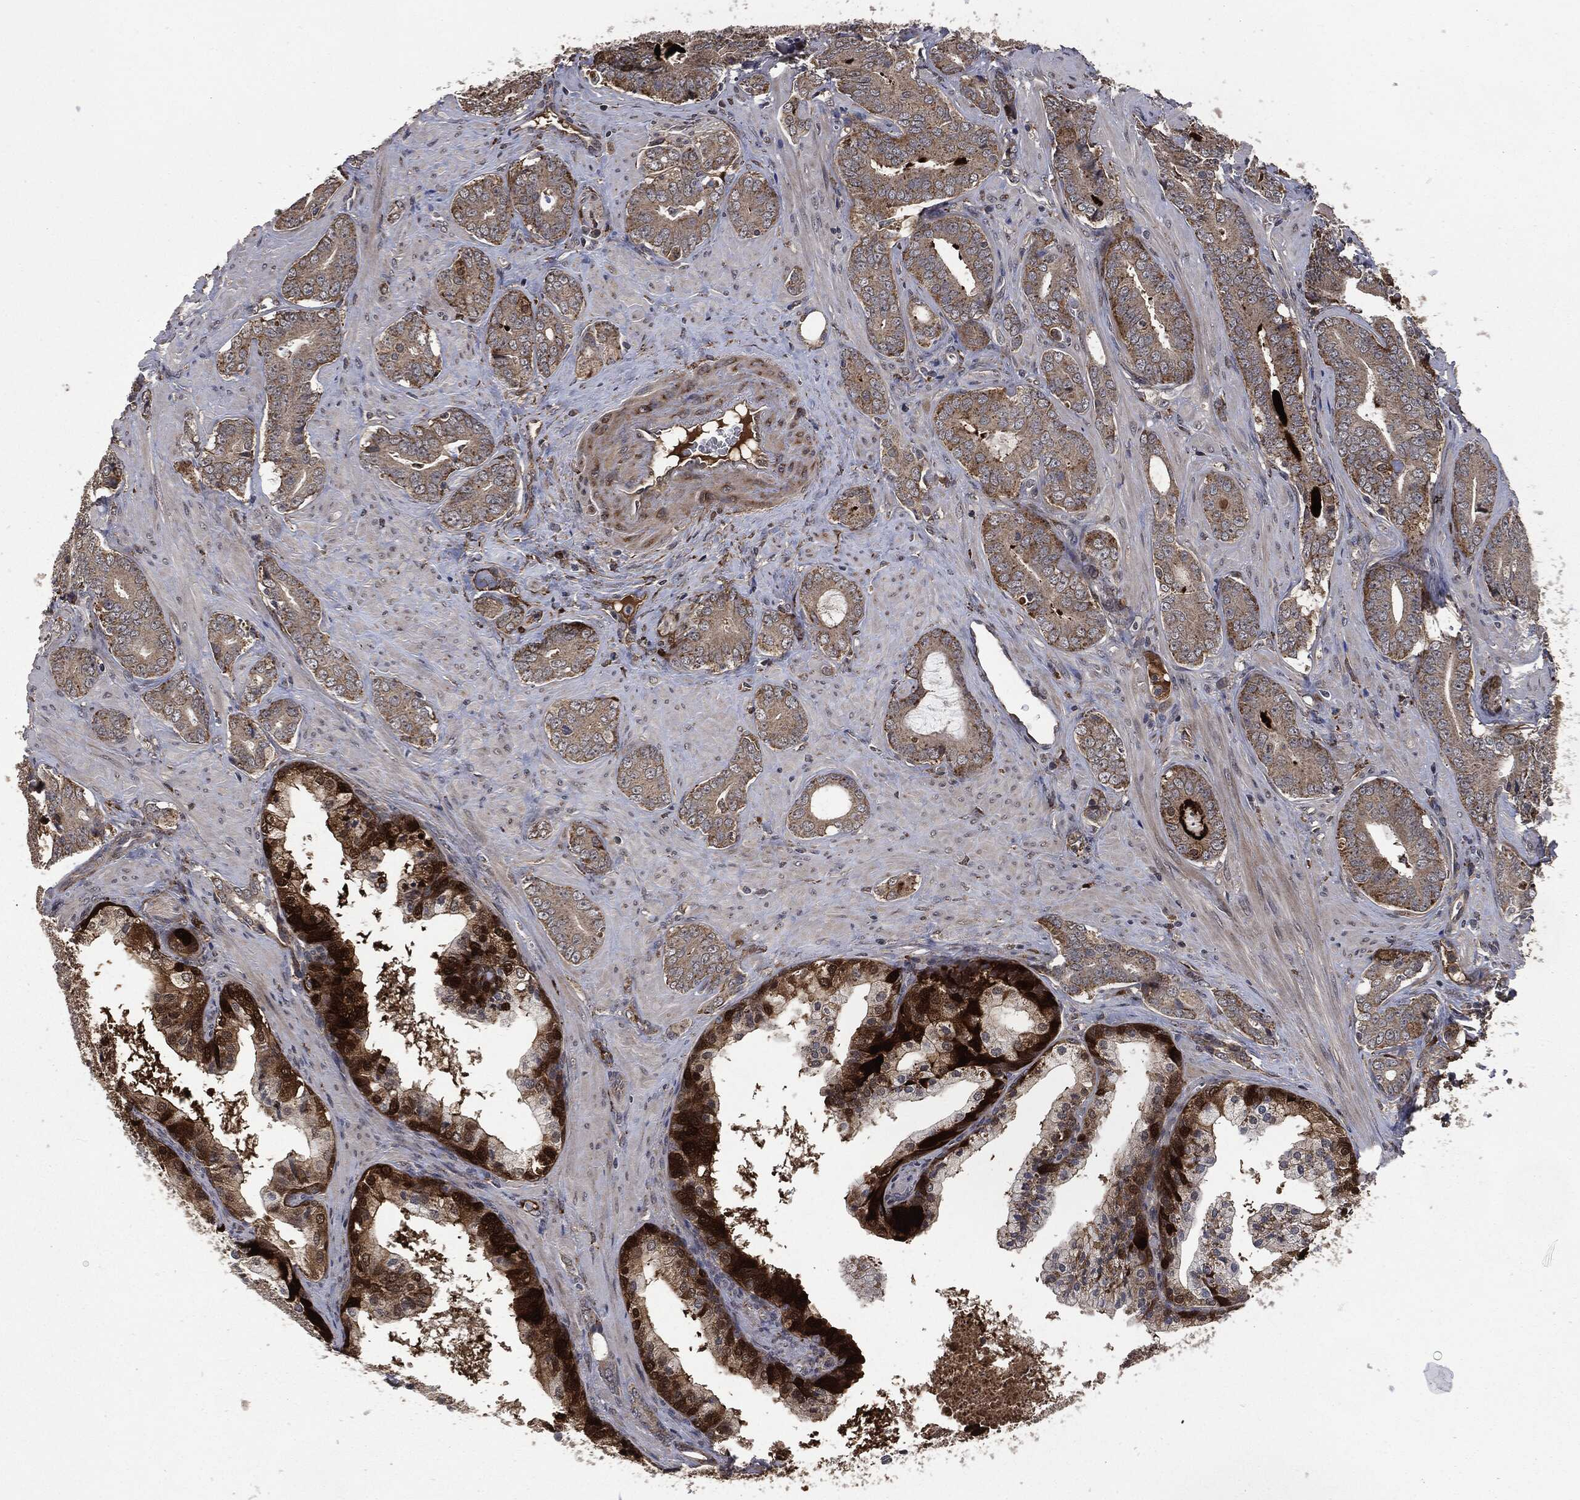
{"staining": {"intensity": "moderate", "quantity": "25%-75%", "location": "cytoplasmic/membranous"}, "tissue": "prostate cancer", "cell_type": "Tumor cells", "image_type": "cancer", "snomed": [{"axis": "morphology", "description": "Adenocarcinoma, NOS"}, {"axis": "topography", "description": "Prostate"}], "caption": "A high-resolution histopathology image shows immunohistochemistry staining of prostate cancer (adenocarcinoma), which displays moderate cytoplasmic/membranous staining in approximately 25%-75% of tumor cells.", "gene": "CRABP2", "patient": {"sex": "male", "age": 55}}